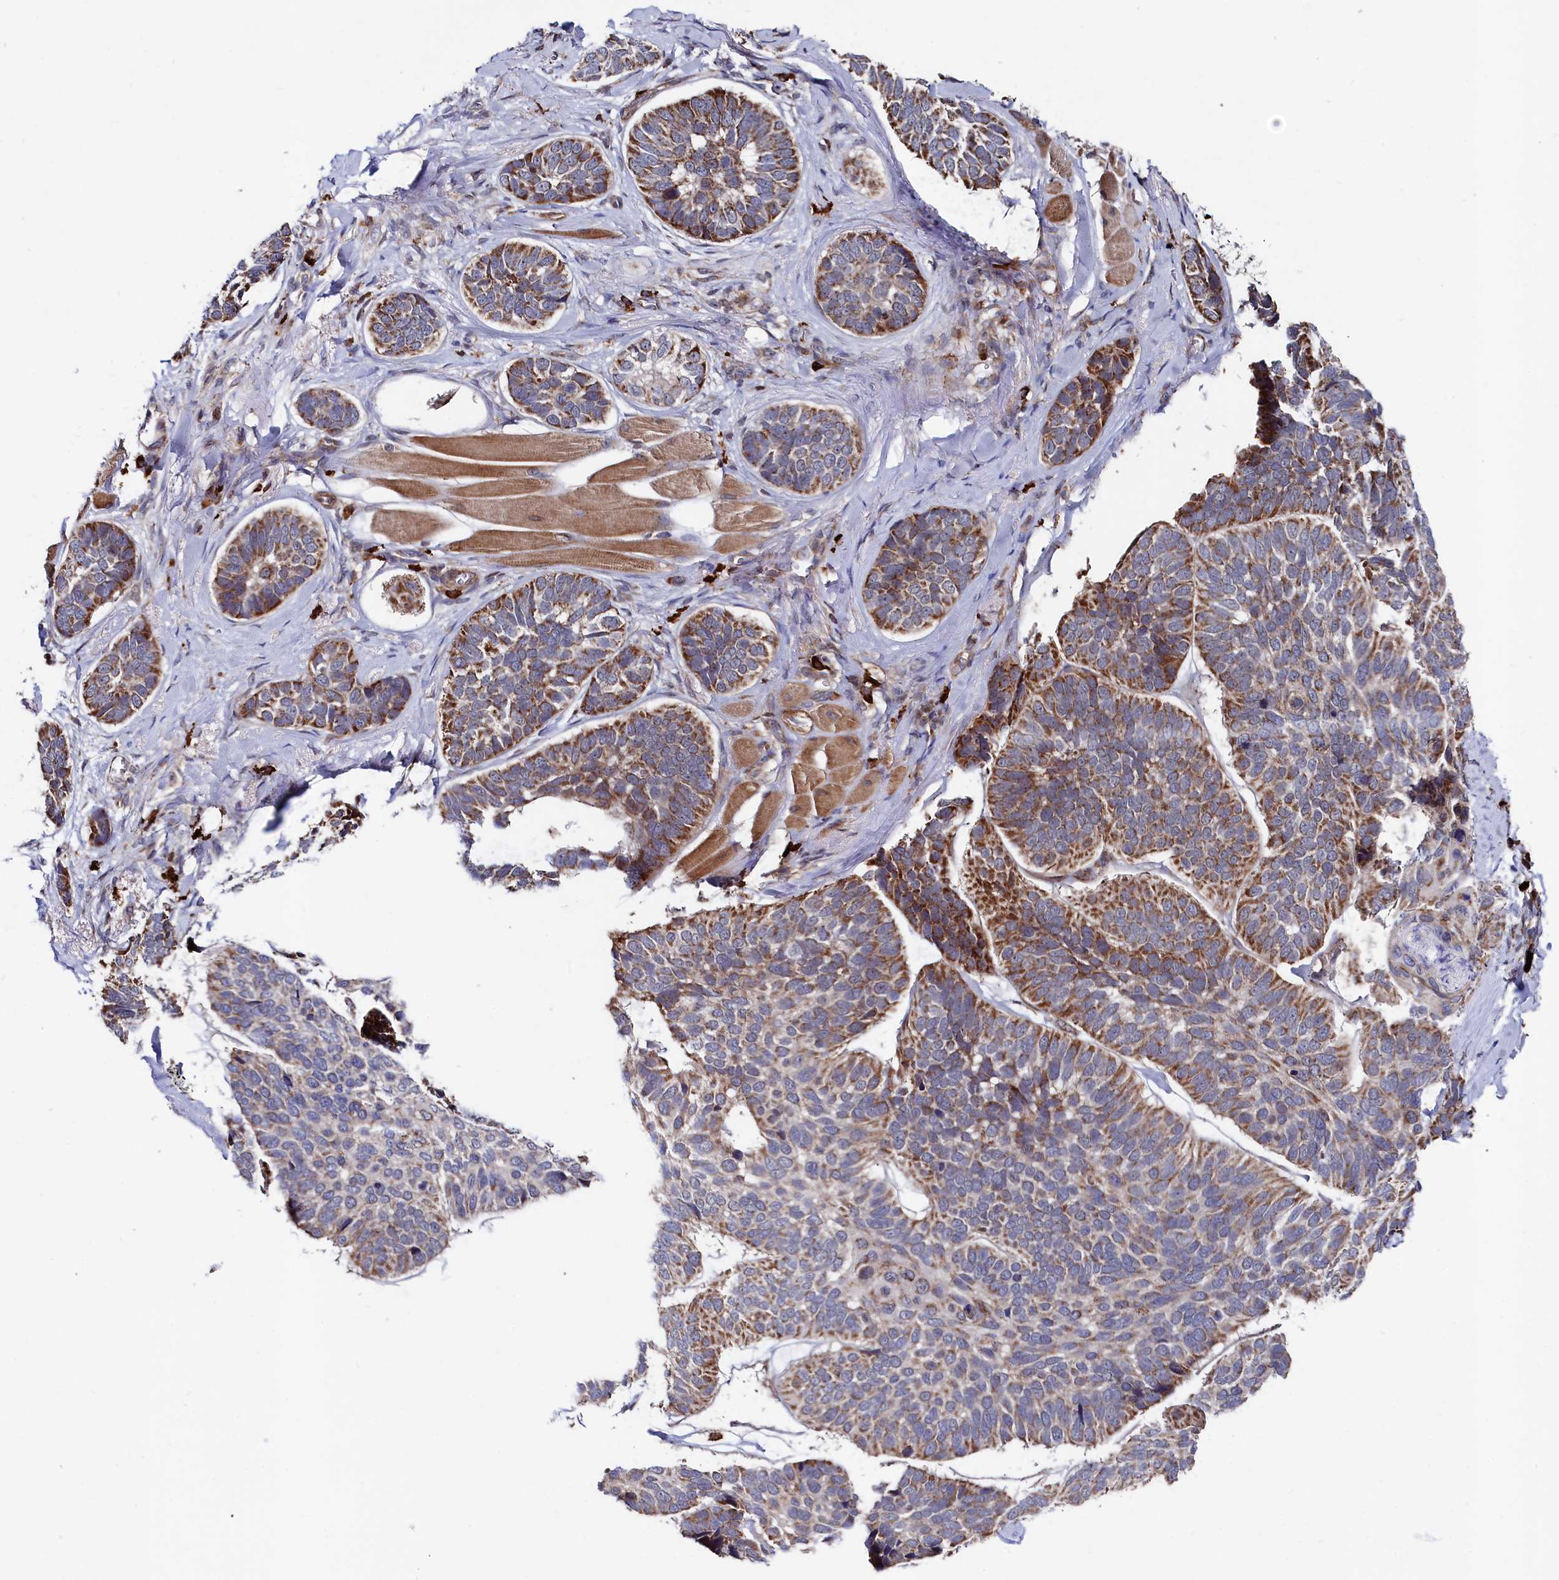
{"staining": {"intensity": "moderate", "quantity": ">75%", "location": "cytoplasmic/membranous"}, "tissue": "skin cancer", "cell_type": "Tumor cells", "image_type": "cancer", "snomed": [{"axis": "morphology", "description": "Basal cell carcinoma"}, {"axis": "topography", "description": "Skin"}], "caption": "Immunohistochemistry staining of skin cancer (basal cell carcinoma), which exhibits medium levels of moderate cytoplasmic/membranous expression in about >75% of tumor cells indicating moderate cytoplasmic/membranous protein positivity. The staining was performed using DAB (brown) for protein detection and nuclei were counterstained in hematoxylin (blue).", "gene": "CHCHD1", "patient": {"sex": "male", "age": 62}}